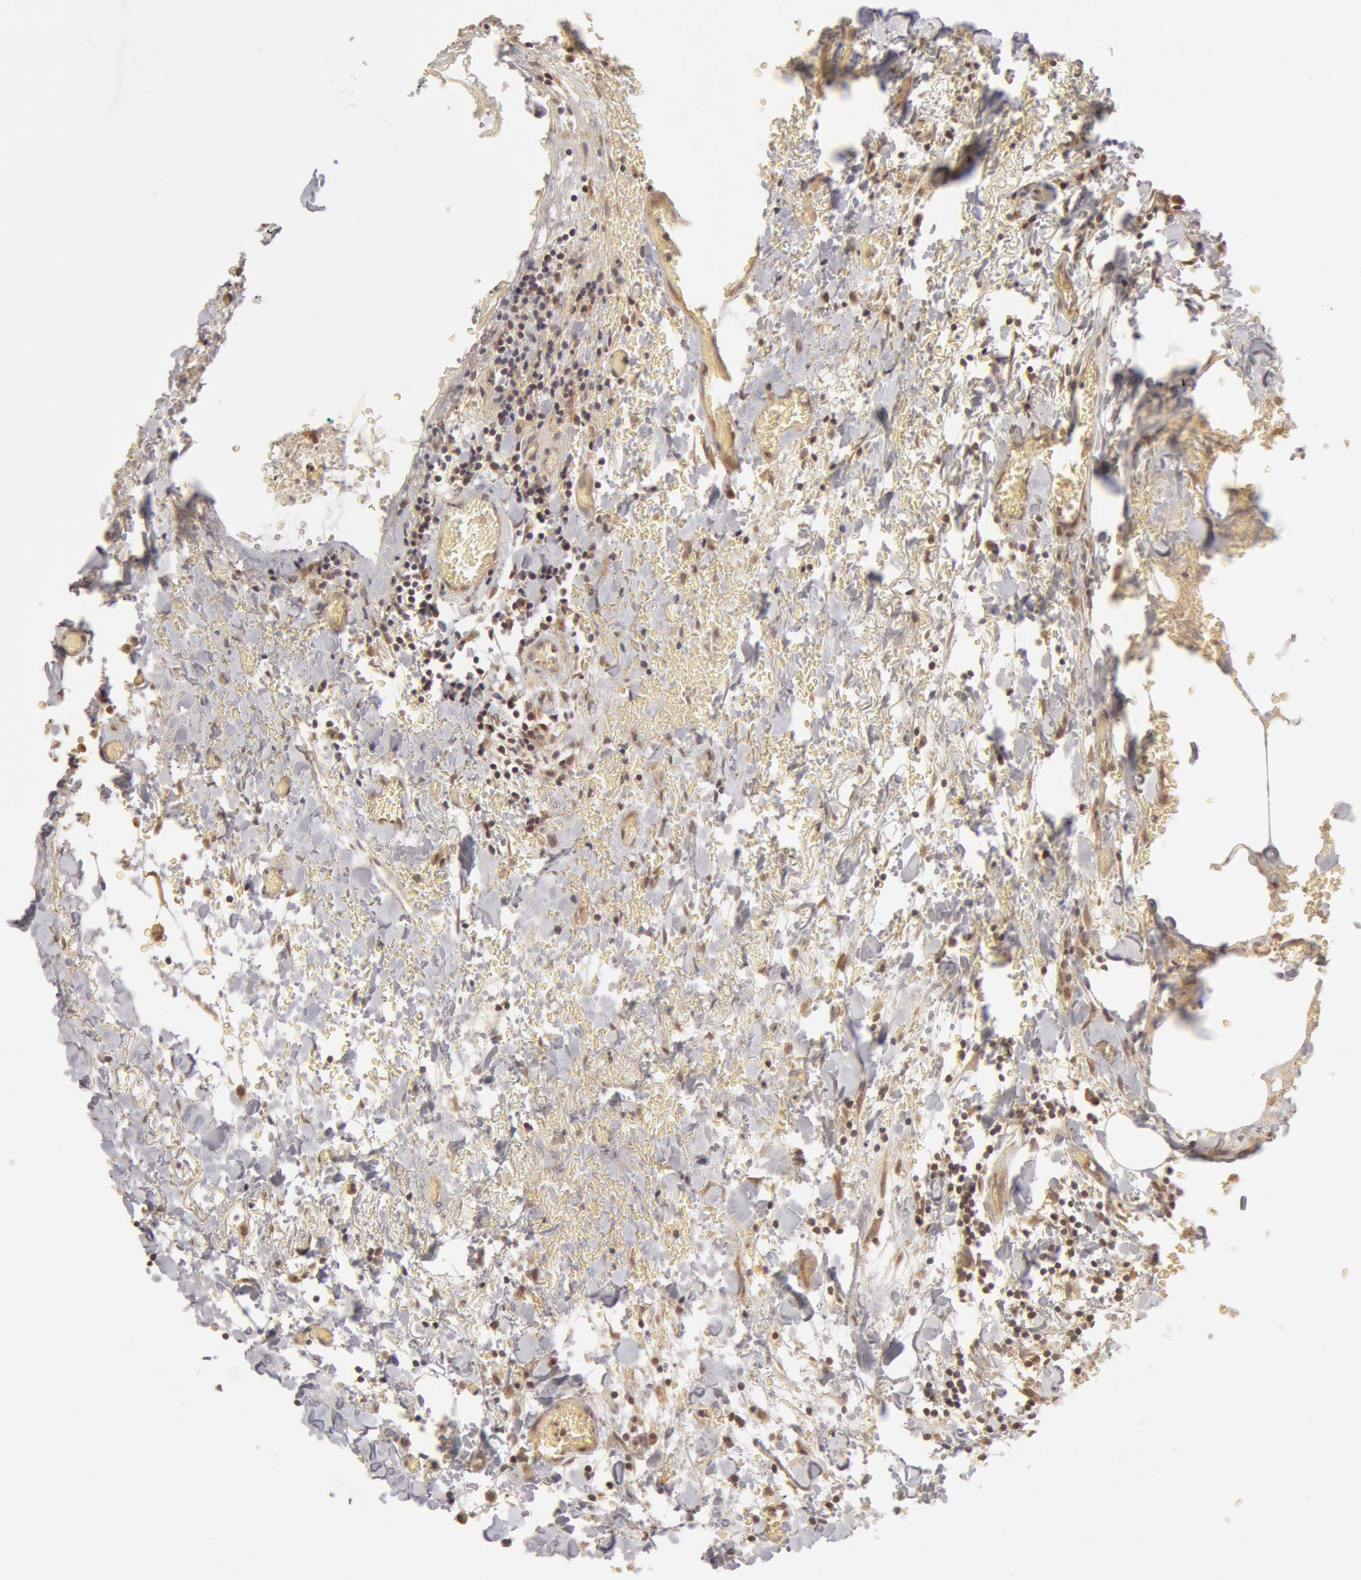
{"staining": {"intensity": "moderate", "quantity": ">75%", "location": "cytoplasmic/membranous"}, "tissue": "colorectal cancer", "cell_type": "Tumor cells", "image_type": "cancer", "snomed": [{"axis": "morphology", "description": "Adenocarcinoma, NOS"}, {"axis": "topography", "description": "Colon"}], "caption": "Immunohistochemistry (IHC) micrograph of adenocarcinoma (colorectal) stained for a protein (brown), which exhibits medium levels of moderate cytoplasmic/membranous staining in about >75% of tumor cells.", "gene": "ADPRH", "patient": {"sex": "male", "age": 55}}